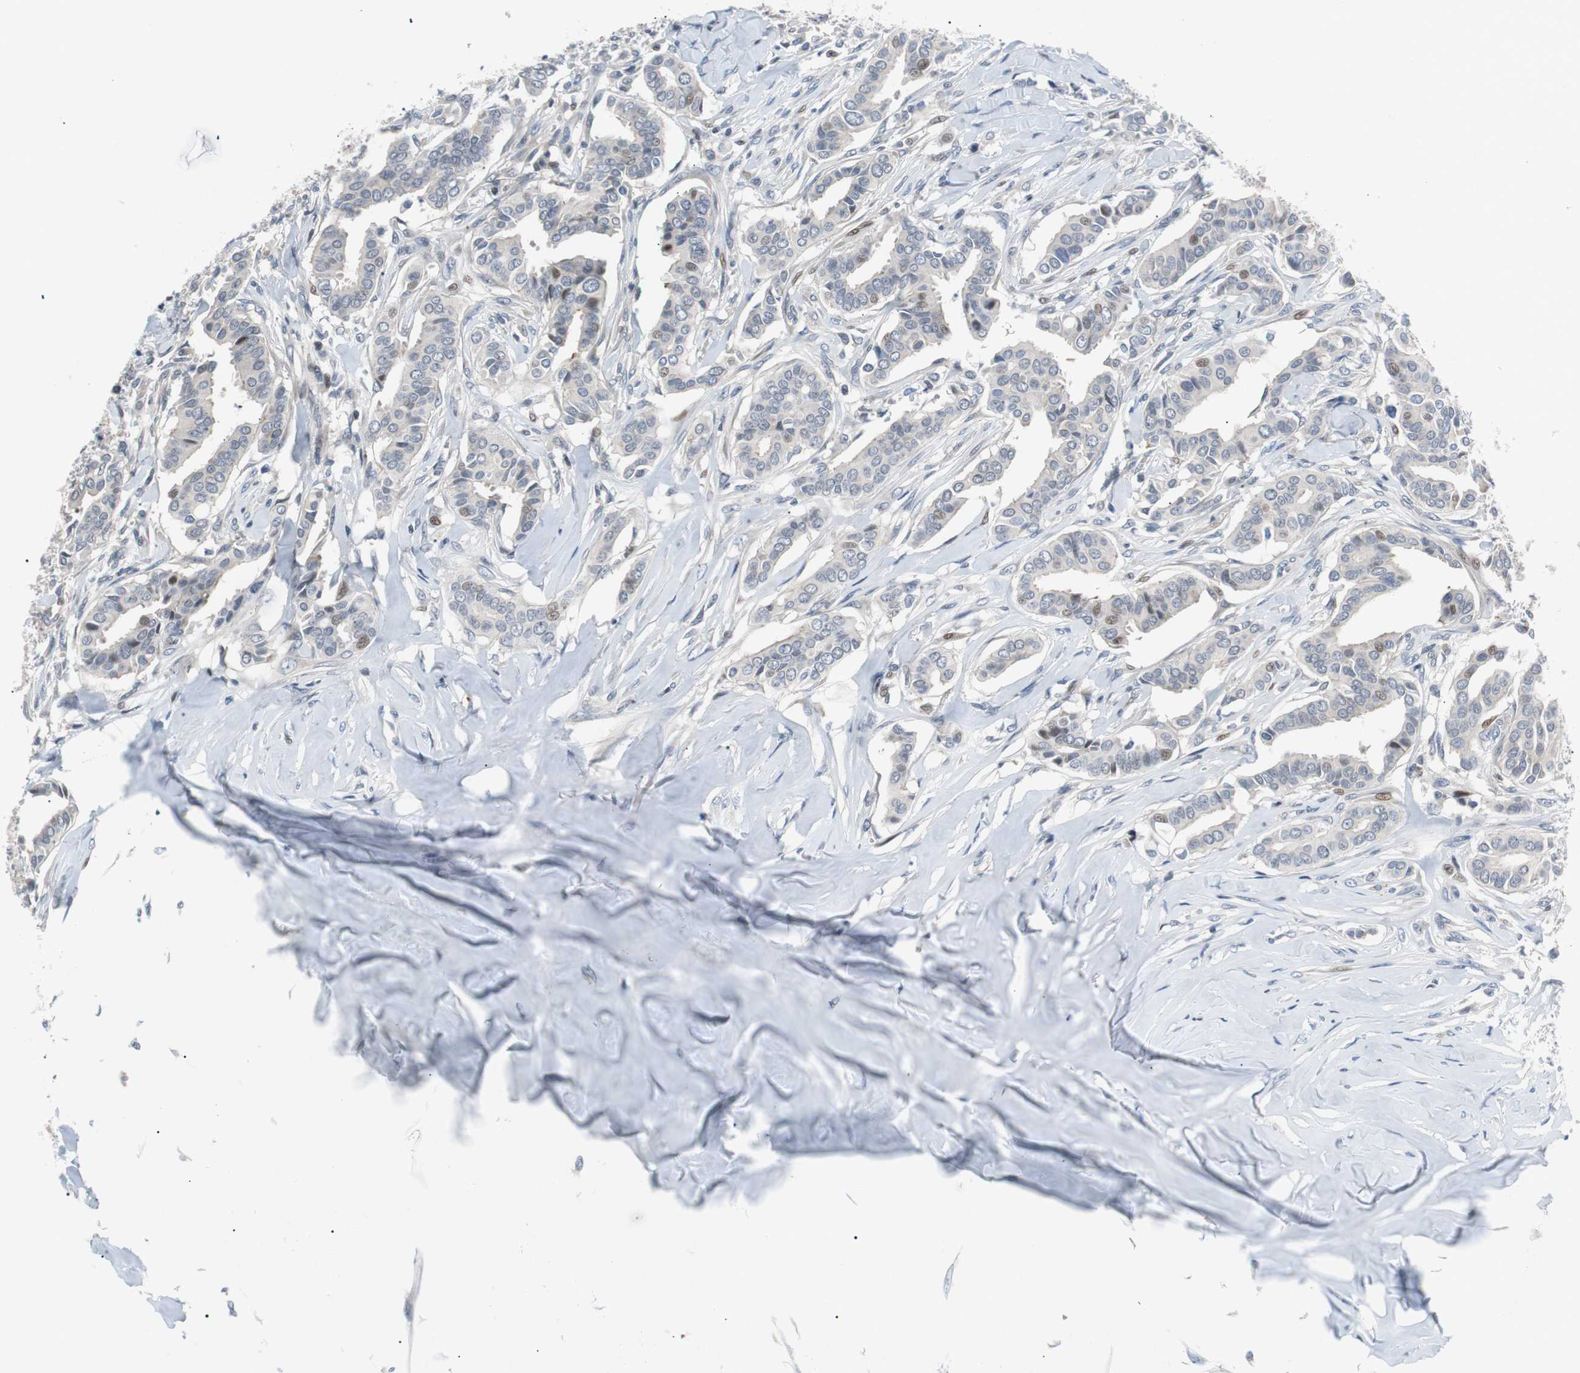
{"staining": {"intensity": "negative", "quantity": "none", "location": "none"}, "tissue": "head and neck cancer", "cell_type": "Tumor cells", "image_type": "cancer", "snomed": [{"axis": "morphology", "description": "Adenocarcinoma, NOS"}, {"axis": "topography", "description": "Salivary gland"}, {"axis": "topography", "description": "Head-Neck"}], "caption": "The photomicrograph shows no staining of tumor cells in head and neck cancer.", "gene": "MAP2K4", "patient": {"sex": "female", "age": 59}}